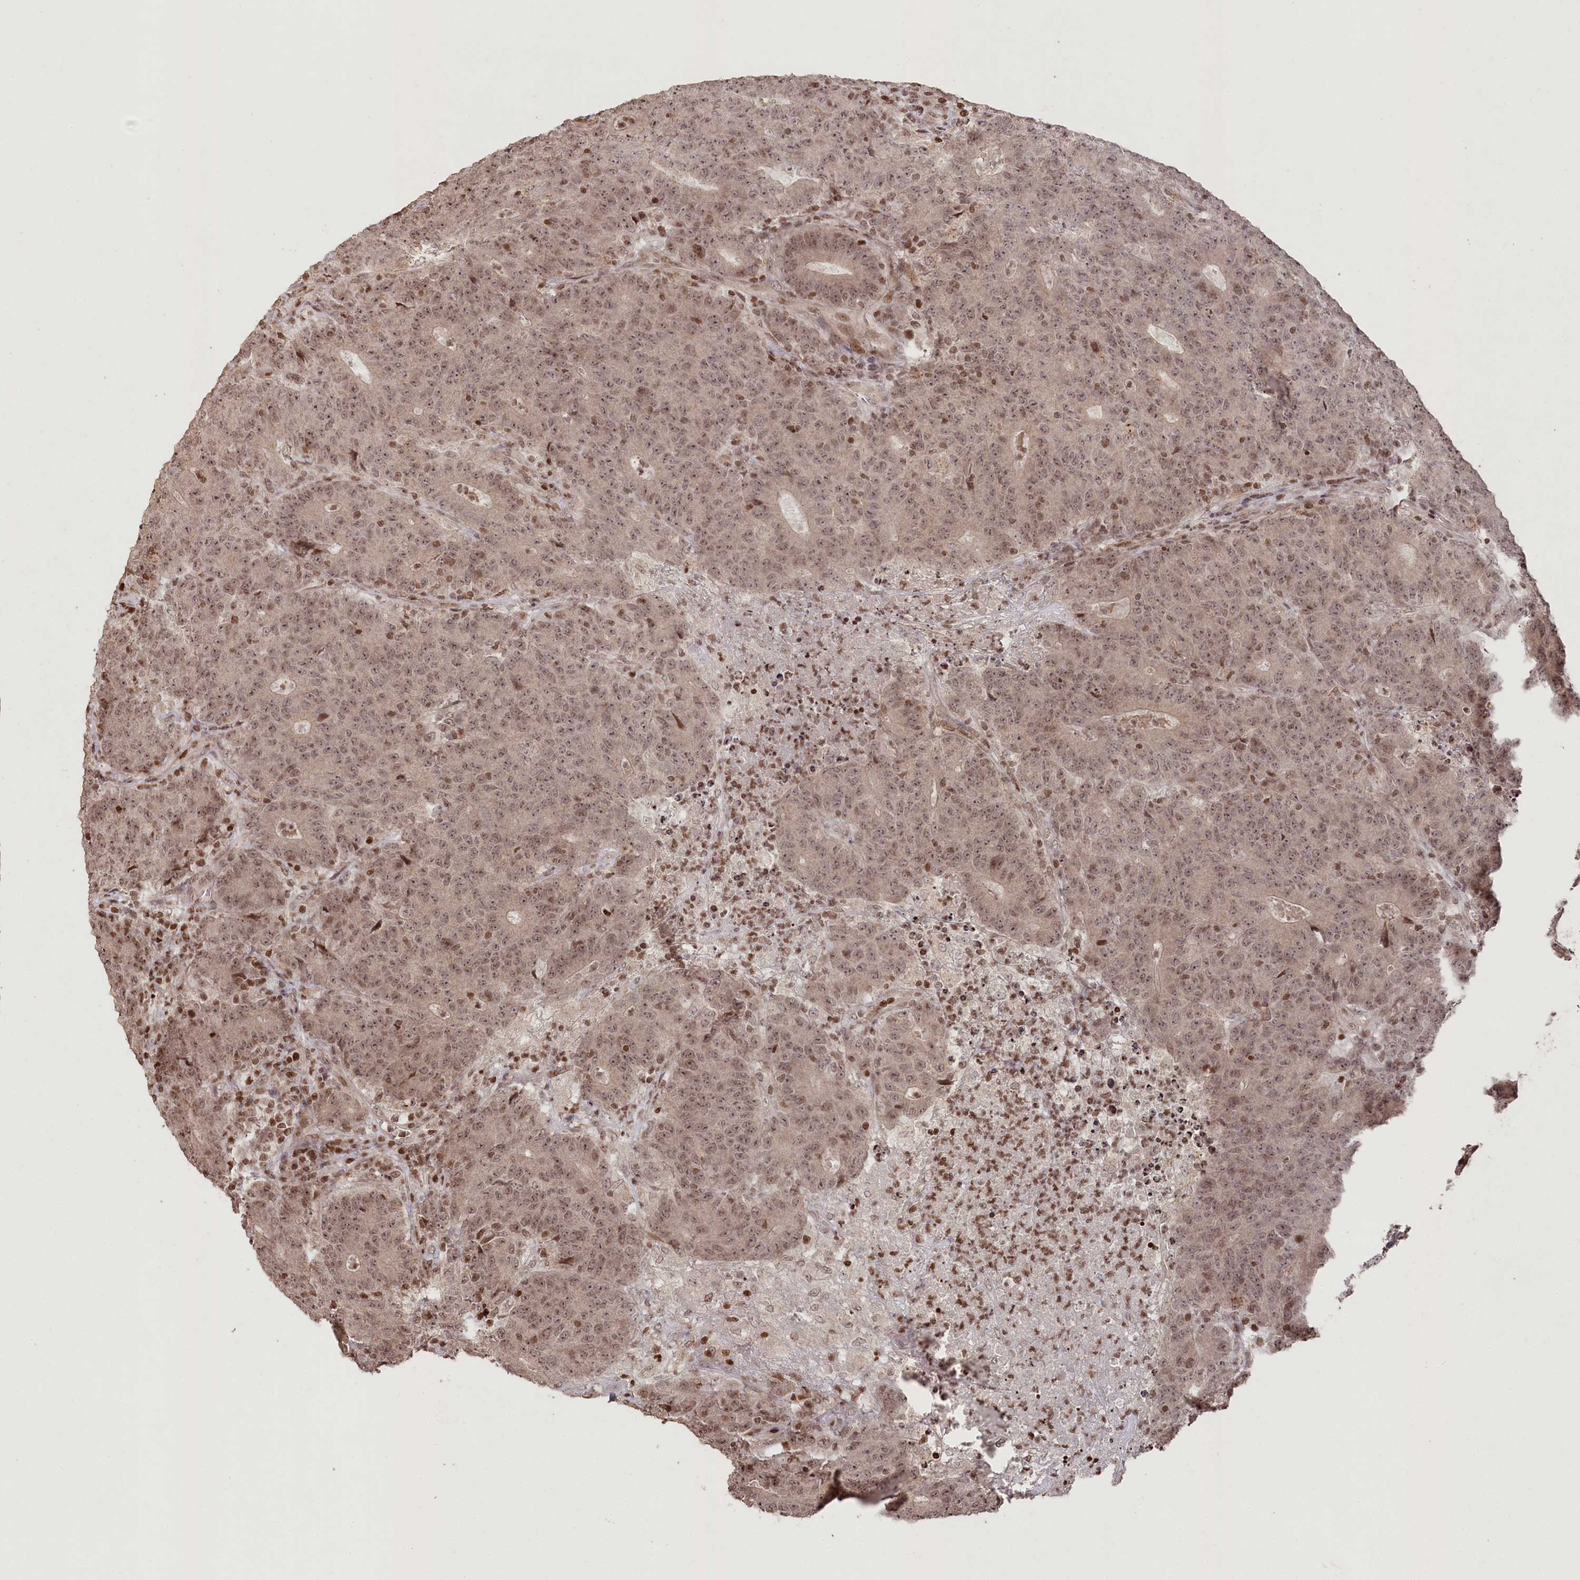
{"staining": {"intensity": "moderate", "quantity": ">75%", "location": "nuclear"}, "tissue": "colorectal cancer", "cell_type": "Tumor cells", "image_type": "cancer", "snomed": [{"axis": "morphology", "description": "Adenocarcinoma, NOS"}, {"axis": "topography", "description": "Colon"}], "caption": "Immunohistochemistry (DAB) staining of human colorectal adenocarcinoma reveals moderate nuclear protein expression in about >75% of tumor cells.", "gene": "CCSER2", "patient": {"sex": "female", "age": 75}}